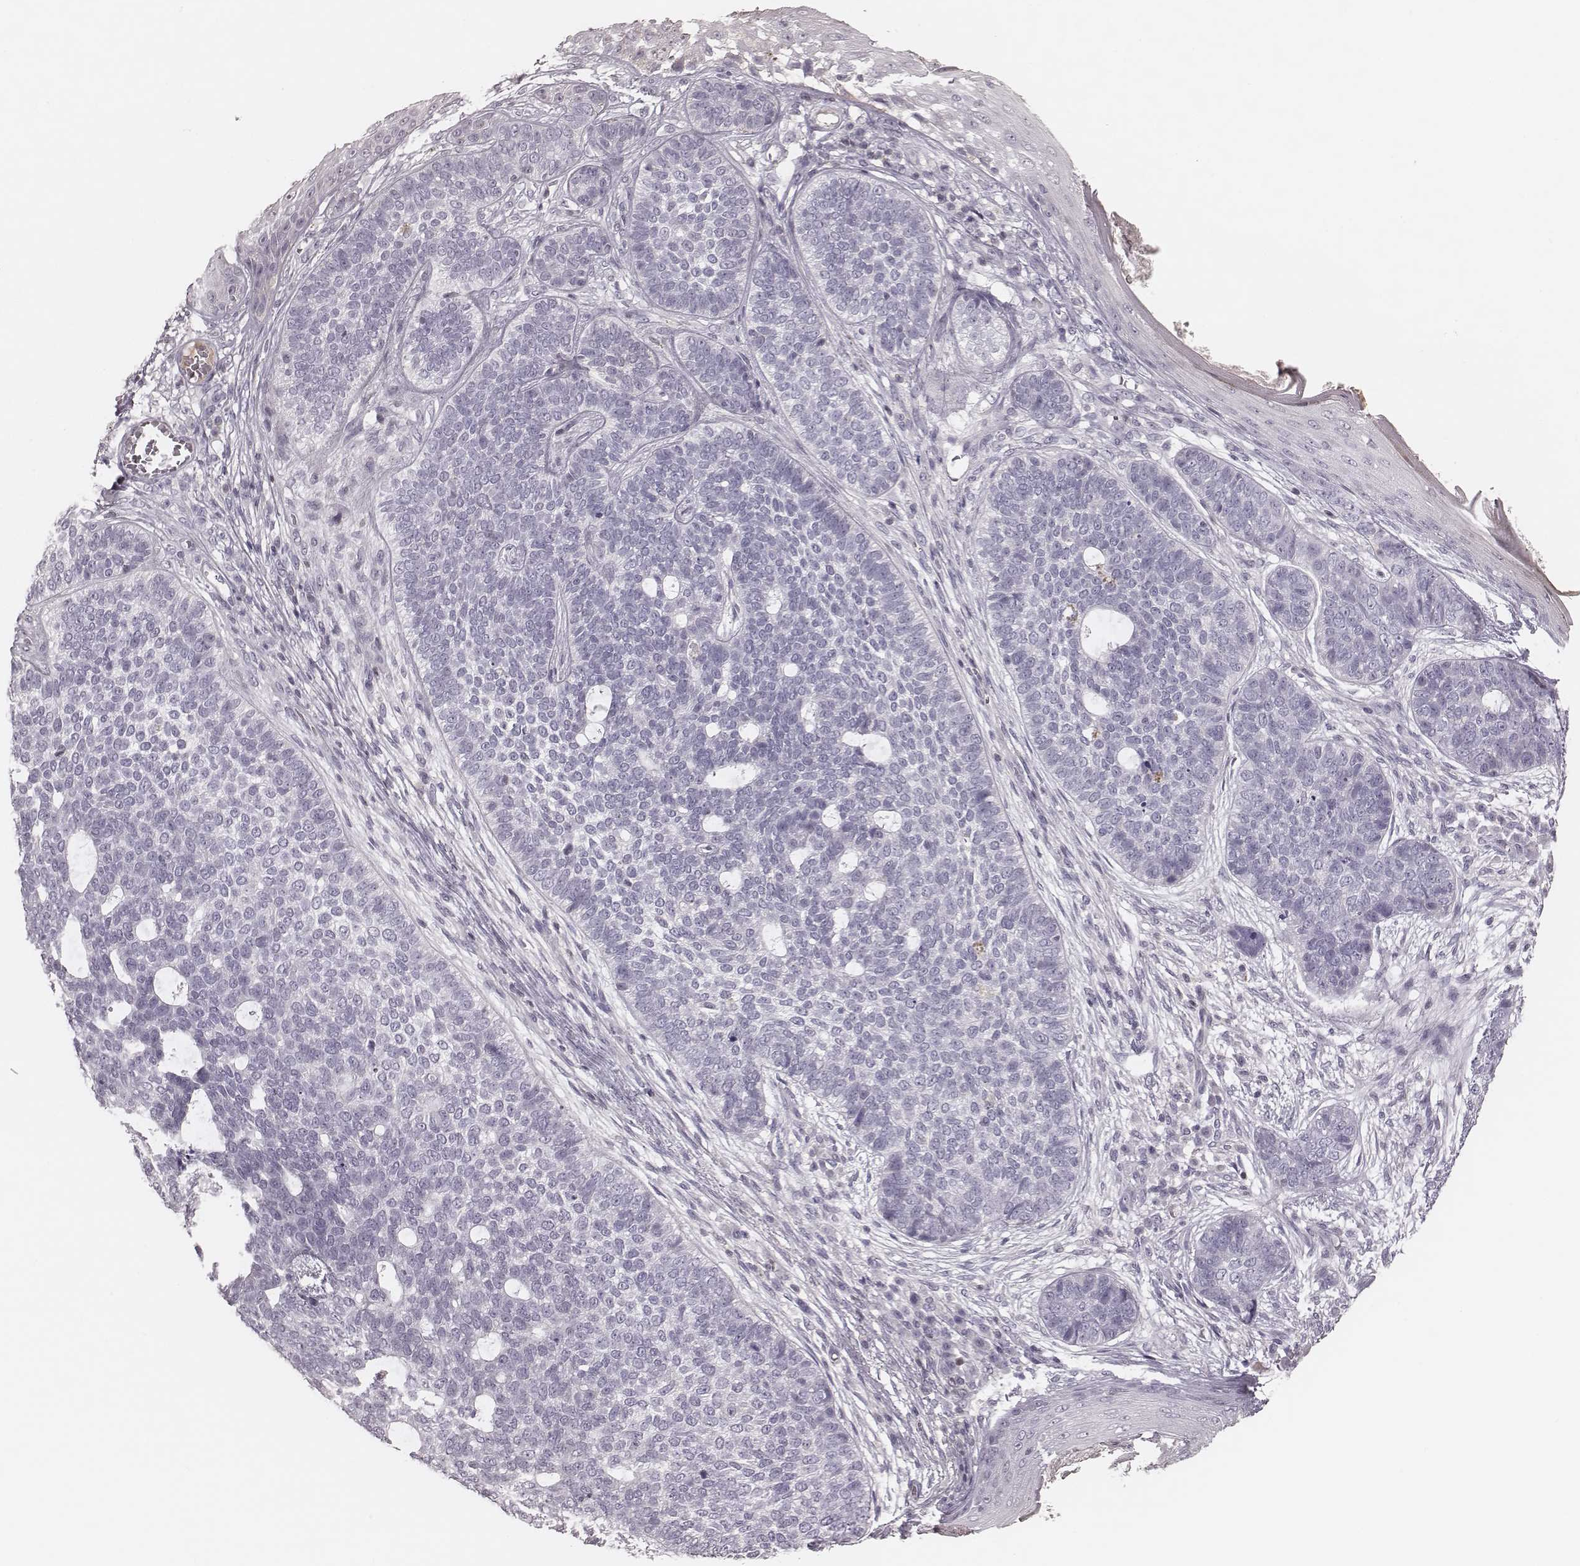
{"staining": {"intensity": "negative", "quantity": "none", "location": "none"}, "tissue": "skin cancer", "cell_type": "Tumor cells", "image_type": "cancer", "snomed": [{"axis": "morphology", "description": "Basal cell carcinoma"}, {"axis": "topography", "description": "Skin"}], "caption": "This is an immunohistochemistry (IHC) histopathology image of human skin cancer. There is no expression in tumor cells.", "gene": "S100Z", "patient": {"sex": "female", "age": 69}}